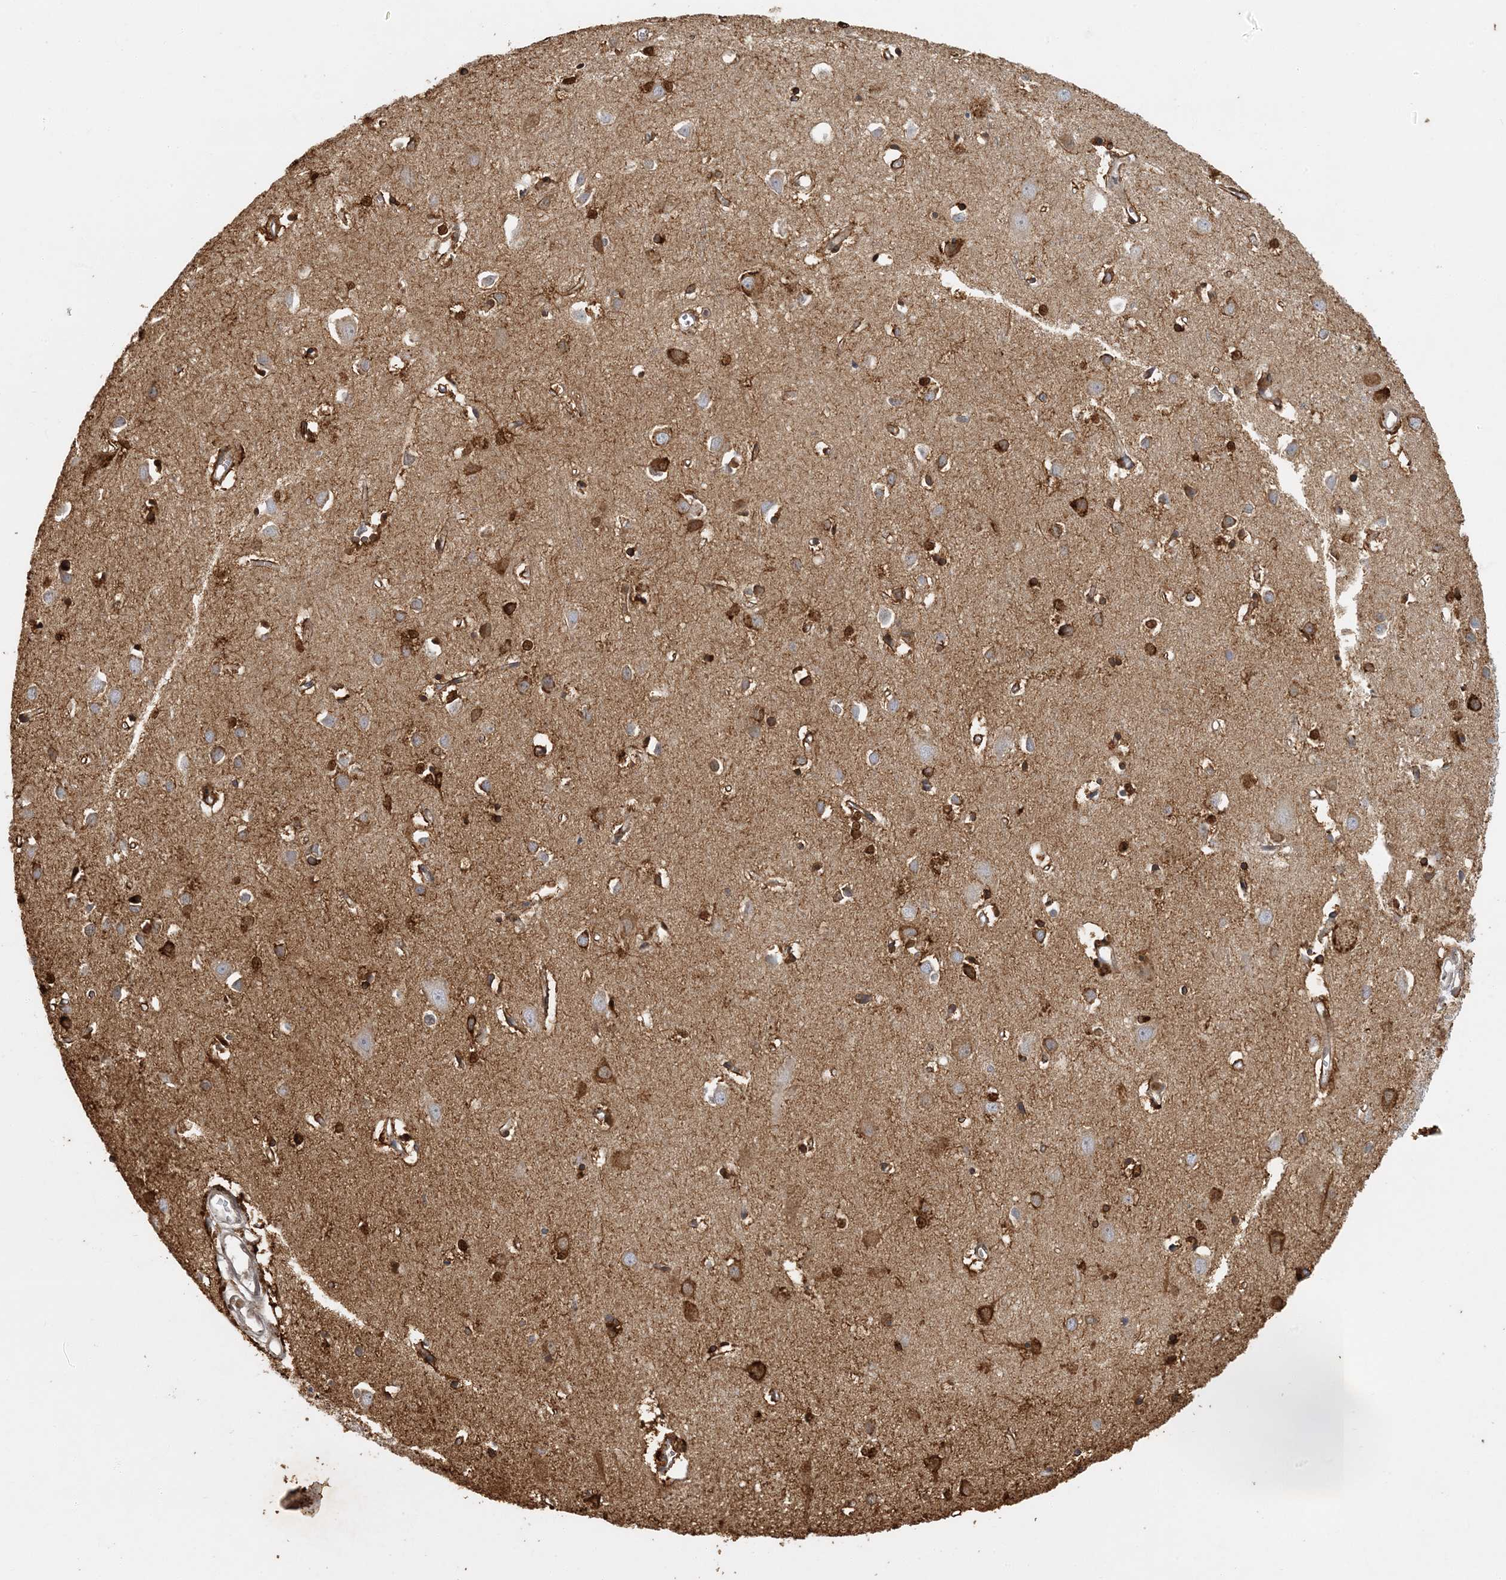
{"staining": {"intensity": "strong", "quantity": ">75%", "location": "cytoplasmic/membranous"}, "tissue": "cerebral cortex", "cell_type": "Endothelial cells", "image_type": "normal", "snomed": [{"axis": "morphology", "description": "Normal tissue, NOS"}, {"axis": "topography", "description": "Cerebral cortex"}], "caption": "The photomicrograph displays staining of normal cerebral cortex, revealing strong cytoplasmic/membranous protein positivity (brown color) within endothelial cells. (brown staining indicates protein expression, while blue staining denotes nuclei).", "gene": "AK9", "patient": {"sex": "female", "age": 64}}